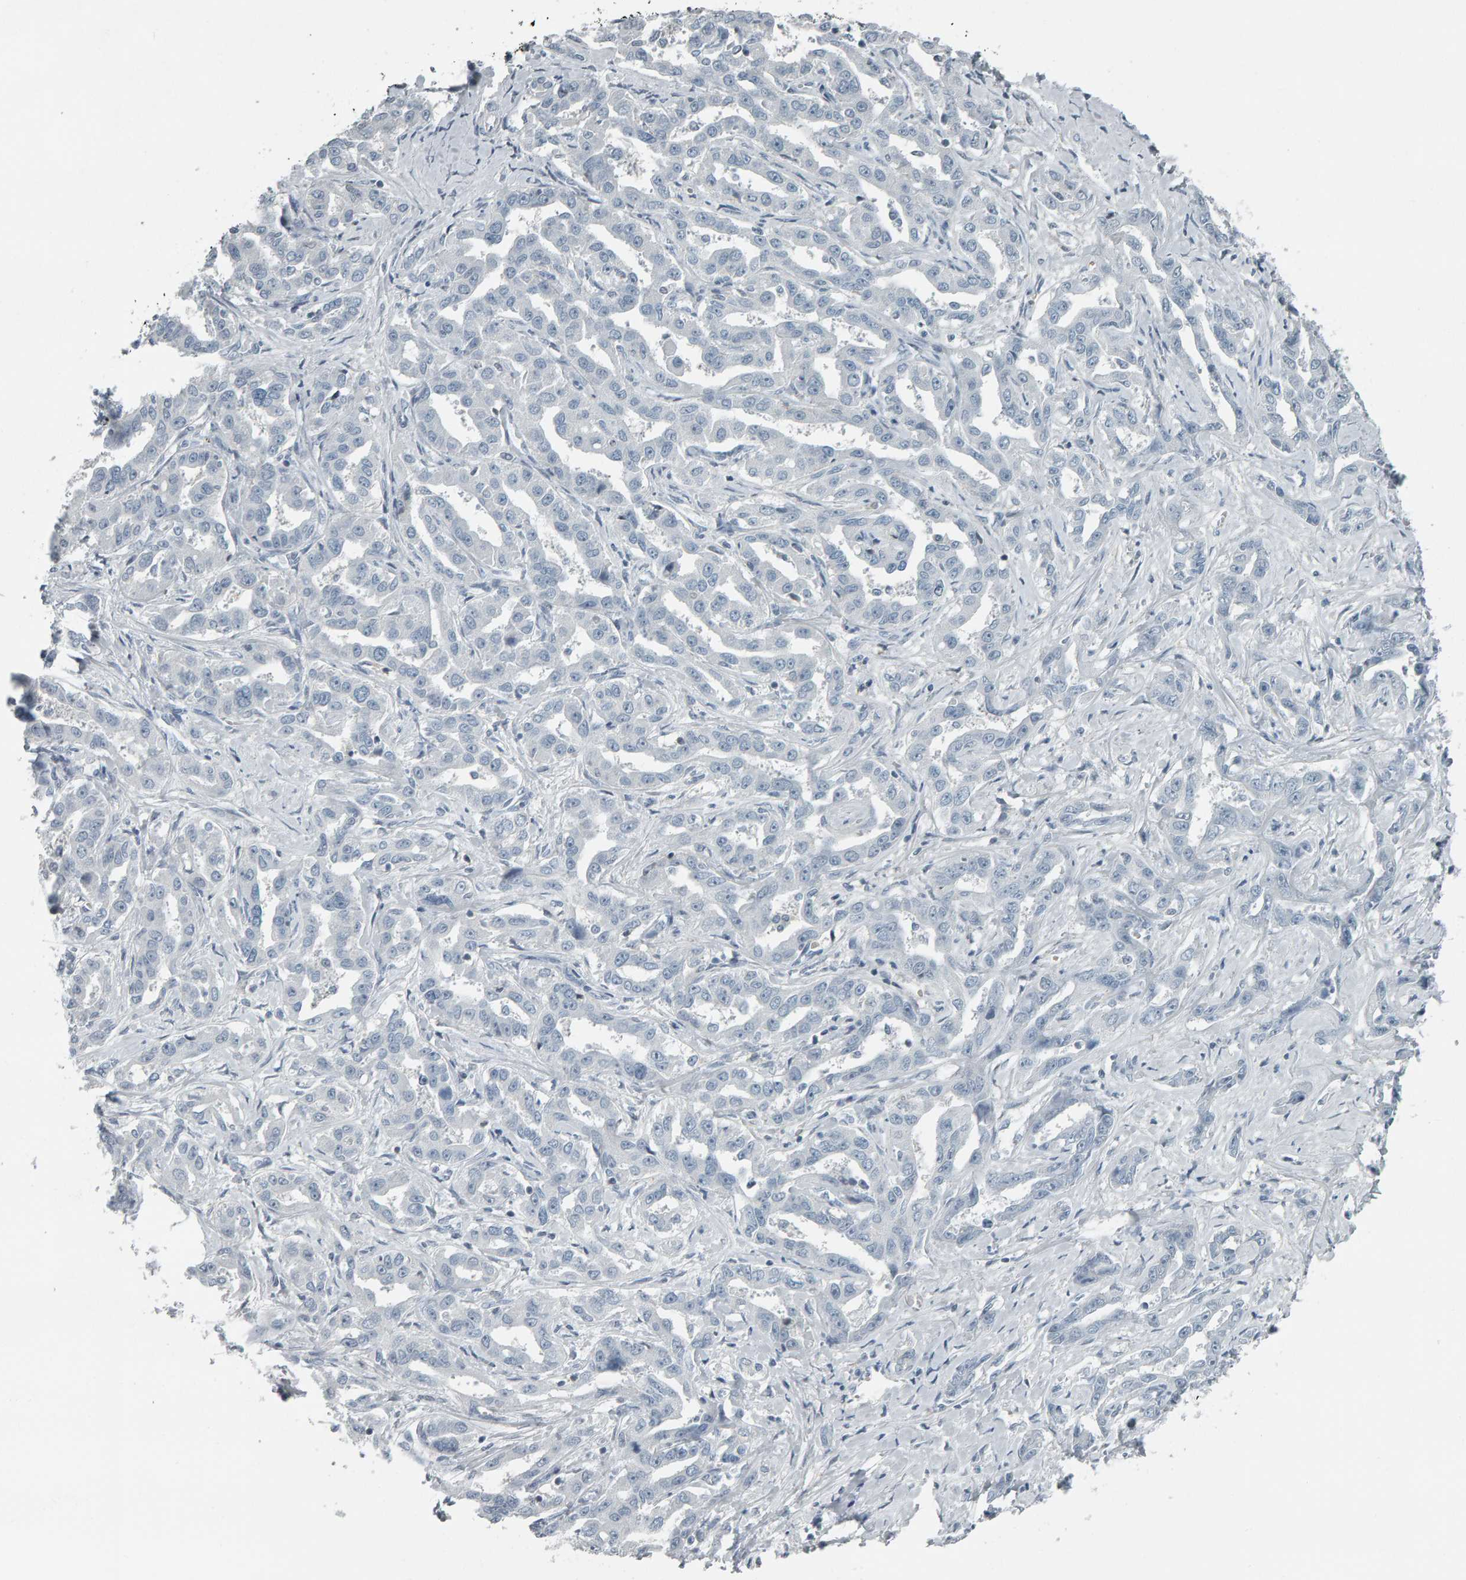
{"staining": {"intensity": "negative", "quantity": "none", "location": "none"}, "tissue": "liver cancer", "cell_type": "Tumor cells", "image_type": "cancer", "snomed": [{"axis": "morphology", "description": "Cholangiocarcinoma"}, {"axis": "topography", "description": "Liver"}], "caption": "This is an IHC image of liver cholangiocarcinoma. There is no positivity in tumor cells.", "gene": "PYY", "patient": {"sex": "male", "age": 59}}